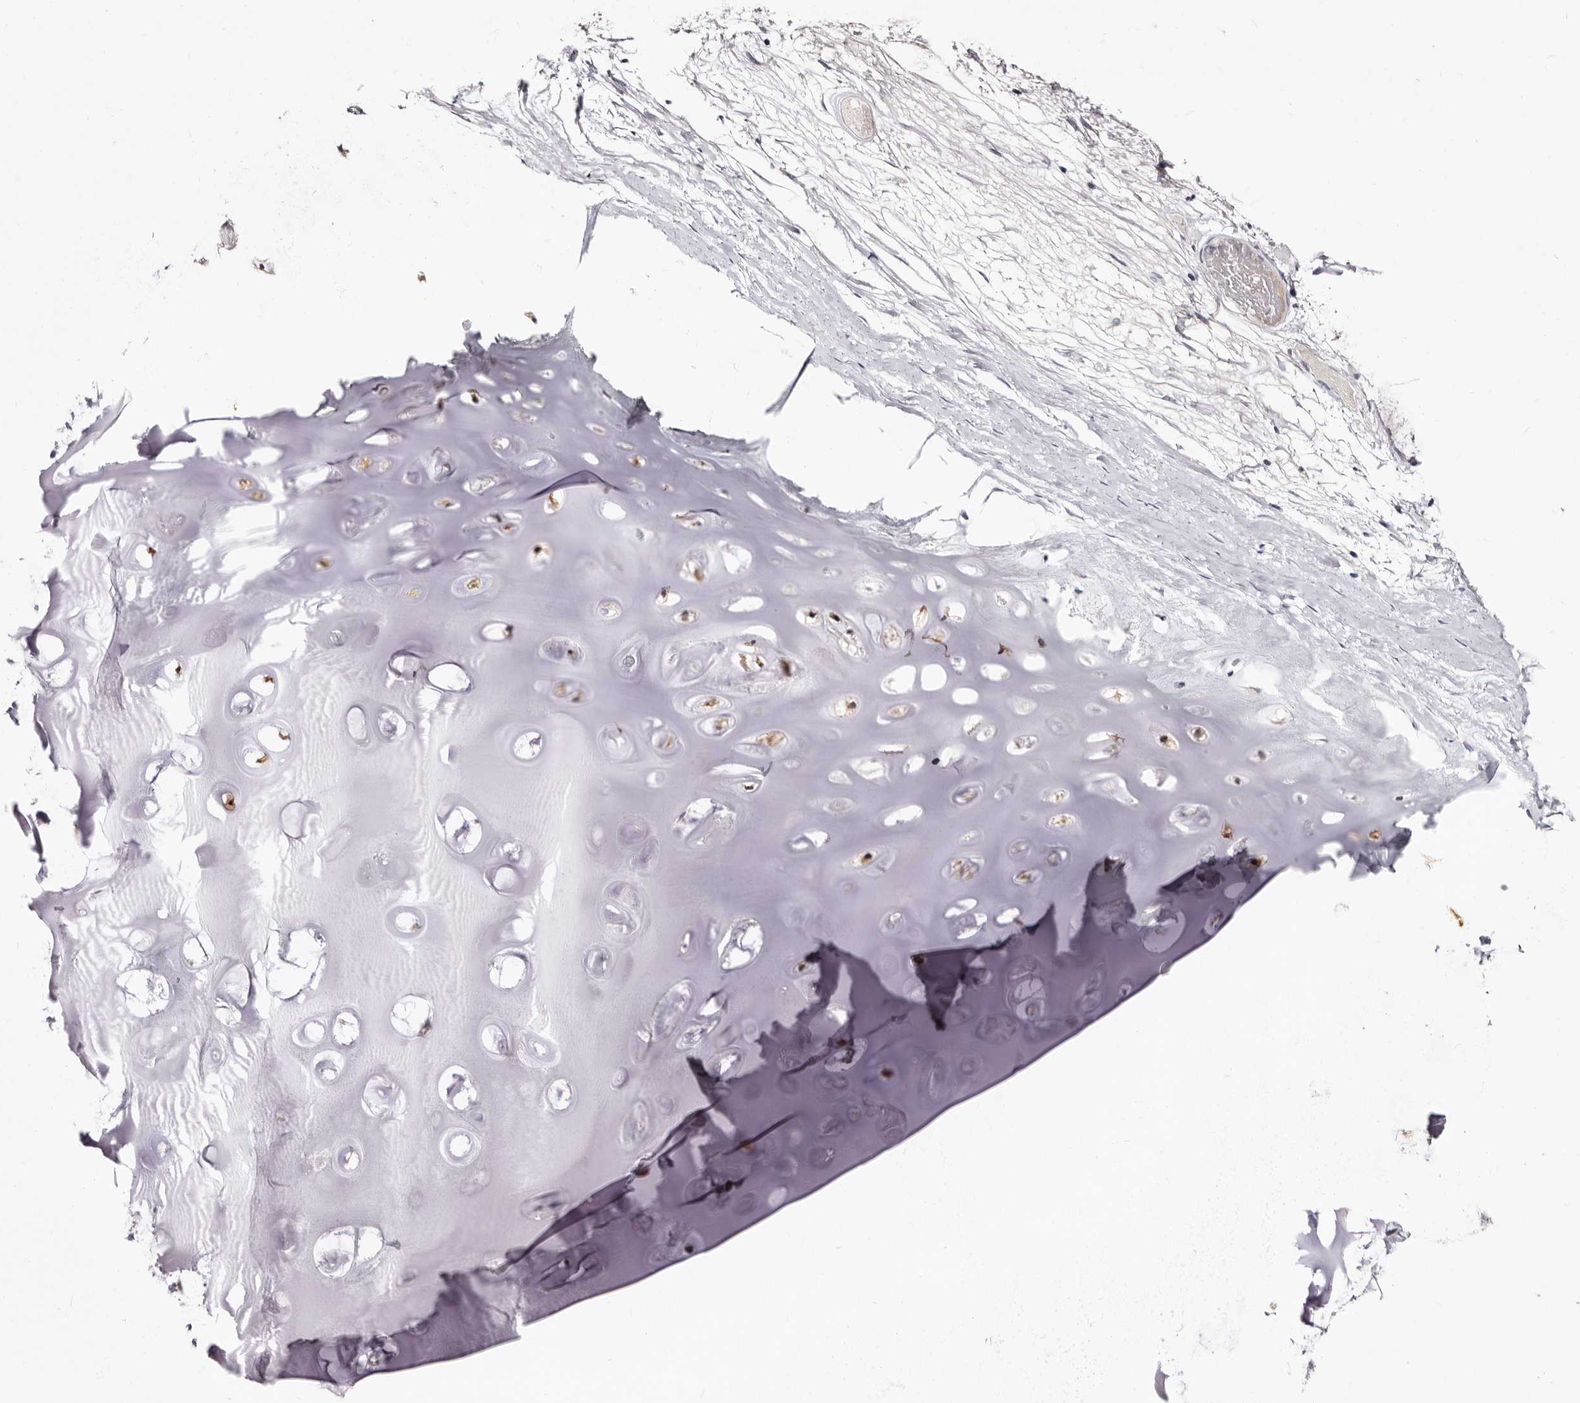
{"staining": {"intensity": "negative", "quantity": "none", "location": "none"}, "tissue": "adipose tissue", "cell_type": "Adipocytes", "image_type": "normal", "snomed": [{"axis": "morphology", "description": "Normal tissue, NOS"}, {"axis": "topography", "description": "Bronchus"}], "caption": "Protein analysis of benign adipose tissue demonstrates no significant expression in adipocytes.", "gene": "BPGM", "patient": {"sex": "male", "age": 66}}